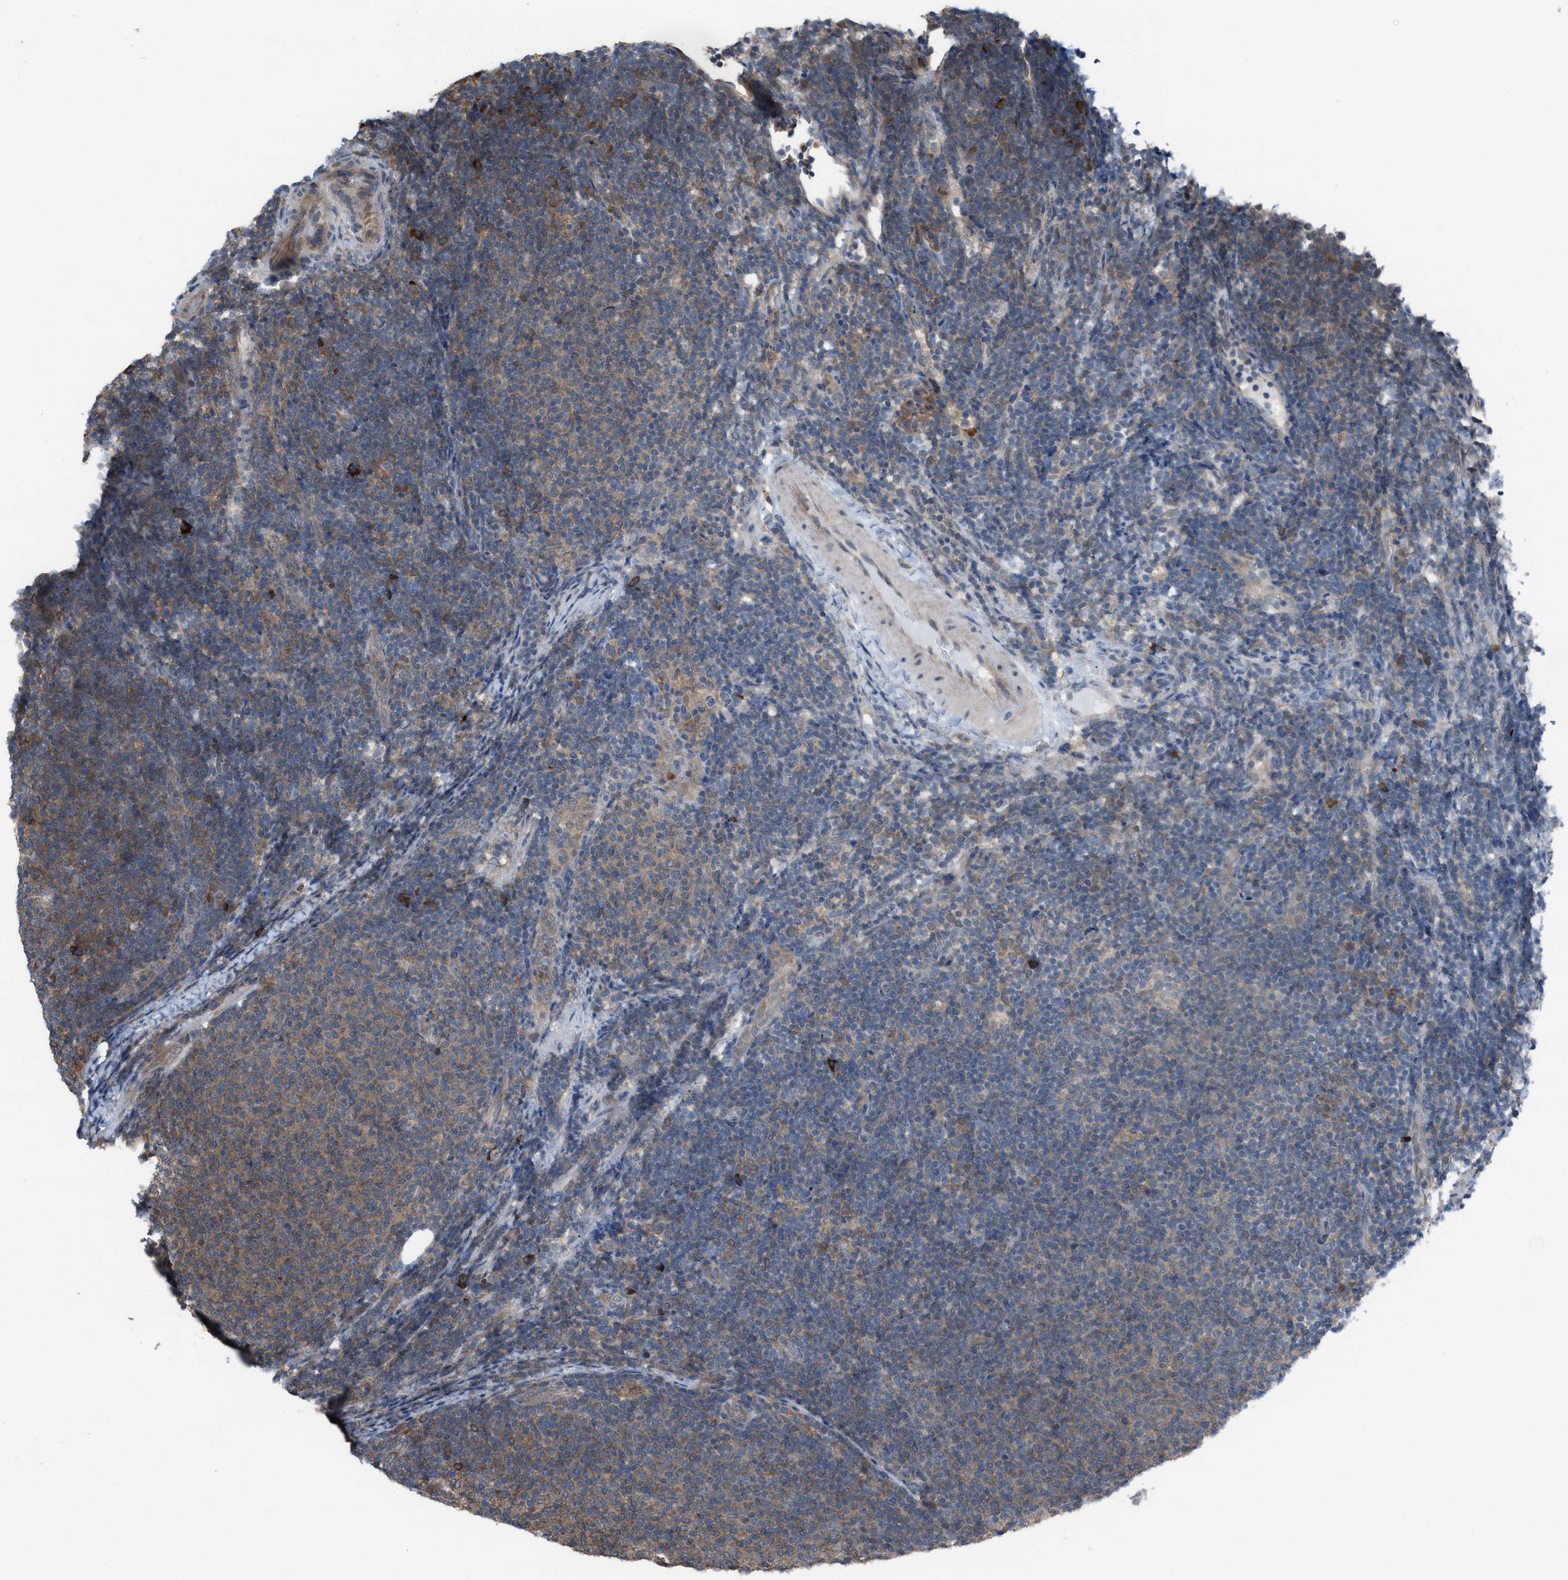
{"staining": {"intensity": "weak", "quantity": ">75%", "location": "cytoplasmic/membranous"}, "tissue": "lymphoma", "cell_type": "Tumor cells", "image_type": "cancer", "snomed": [{"axis": "morphology", "description": "Malignant lymphoma, non-Hodgkin's type, Low grade"}, {"axis": "topography", "description": "Lymph node"}], "caption": "Lymphoma stained with DAB IHC reveals low levels of weak cytoplasmic/membranous expression in about >75% of tumor cells.", "gene": "PLAA", "patient": {"sex": "male", "age": 66}}